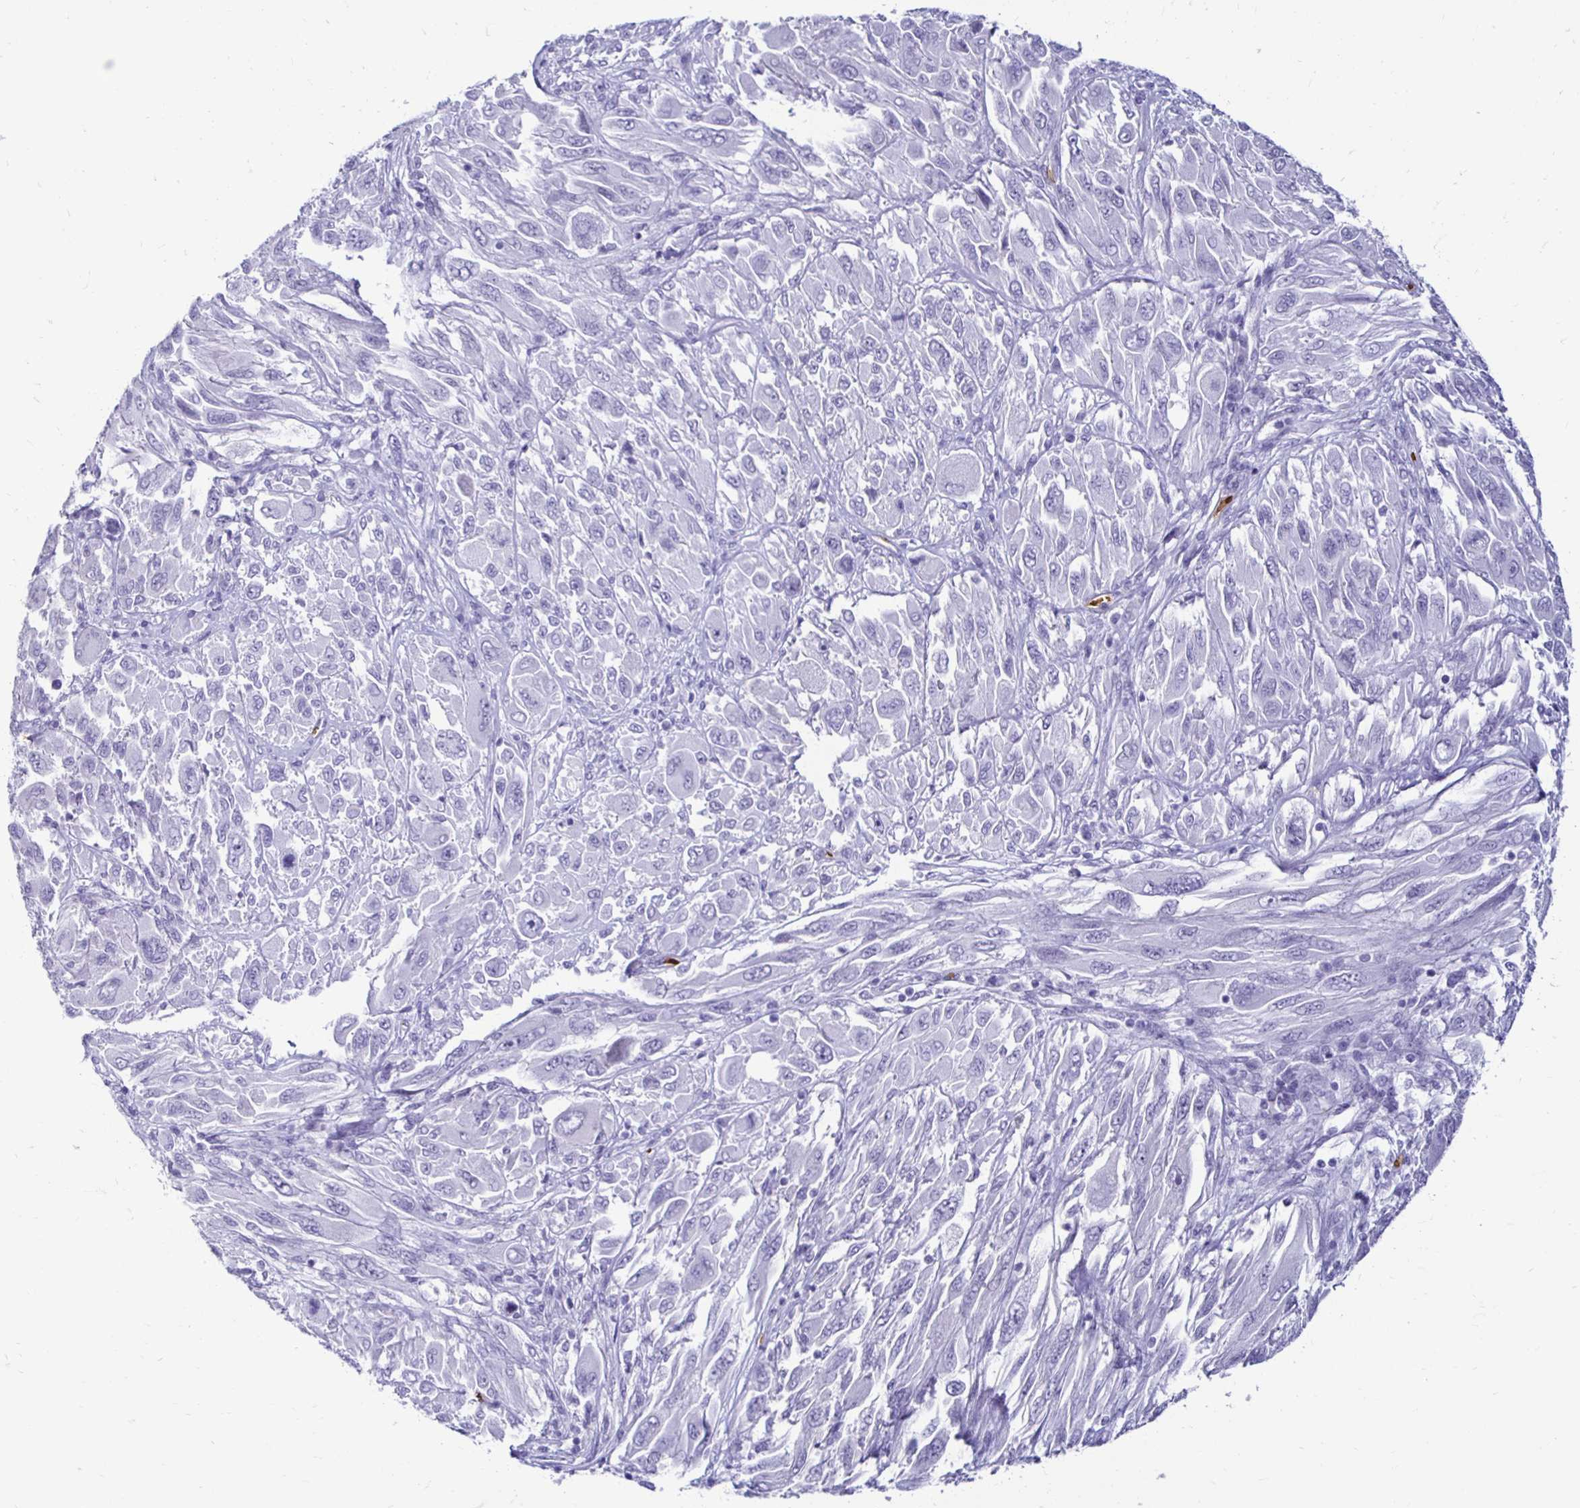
{"staining": {"intensity": "negative", "quantity": "none", "location": "none"}, "tissue": "melanoma", "cell_type": "Tumor cells", "image_type": "cancer", "snomed": [{"axis": "morphology", "description": "Malignant melanoma, NOS"}, {"axis": "topography", "description": "Skin"}], "caption": "Image shows no significant protein staining in tumor cells of malignant melanoma.", "gene": "RHBDL3", "patient": {"sex": "female", "age": 91}}